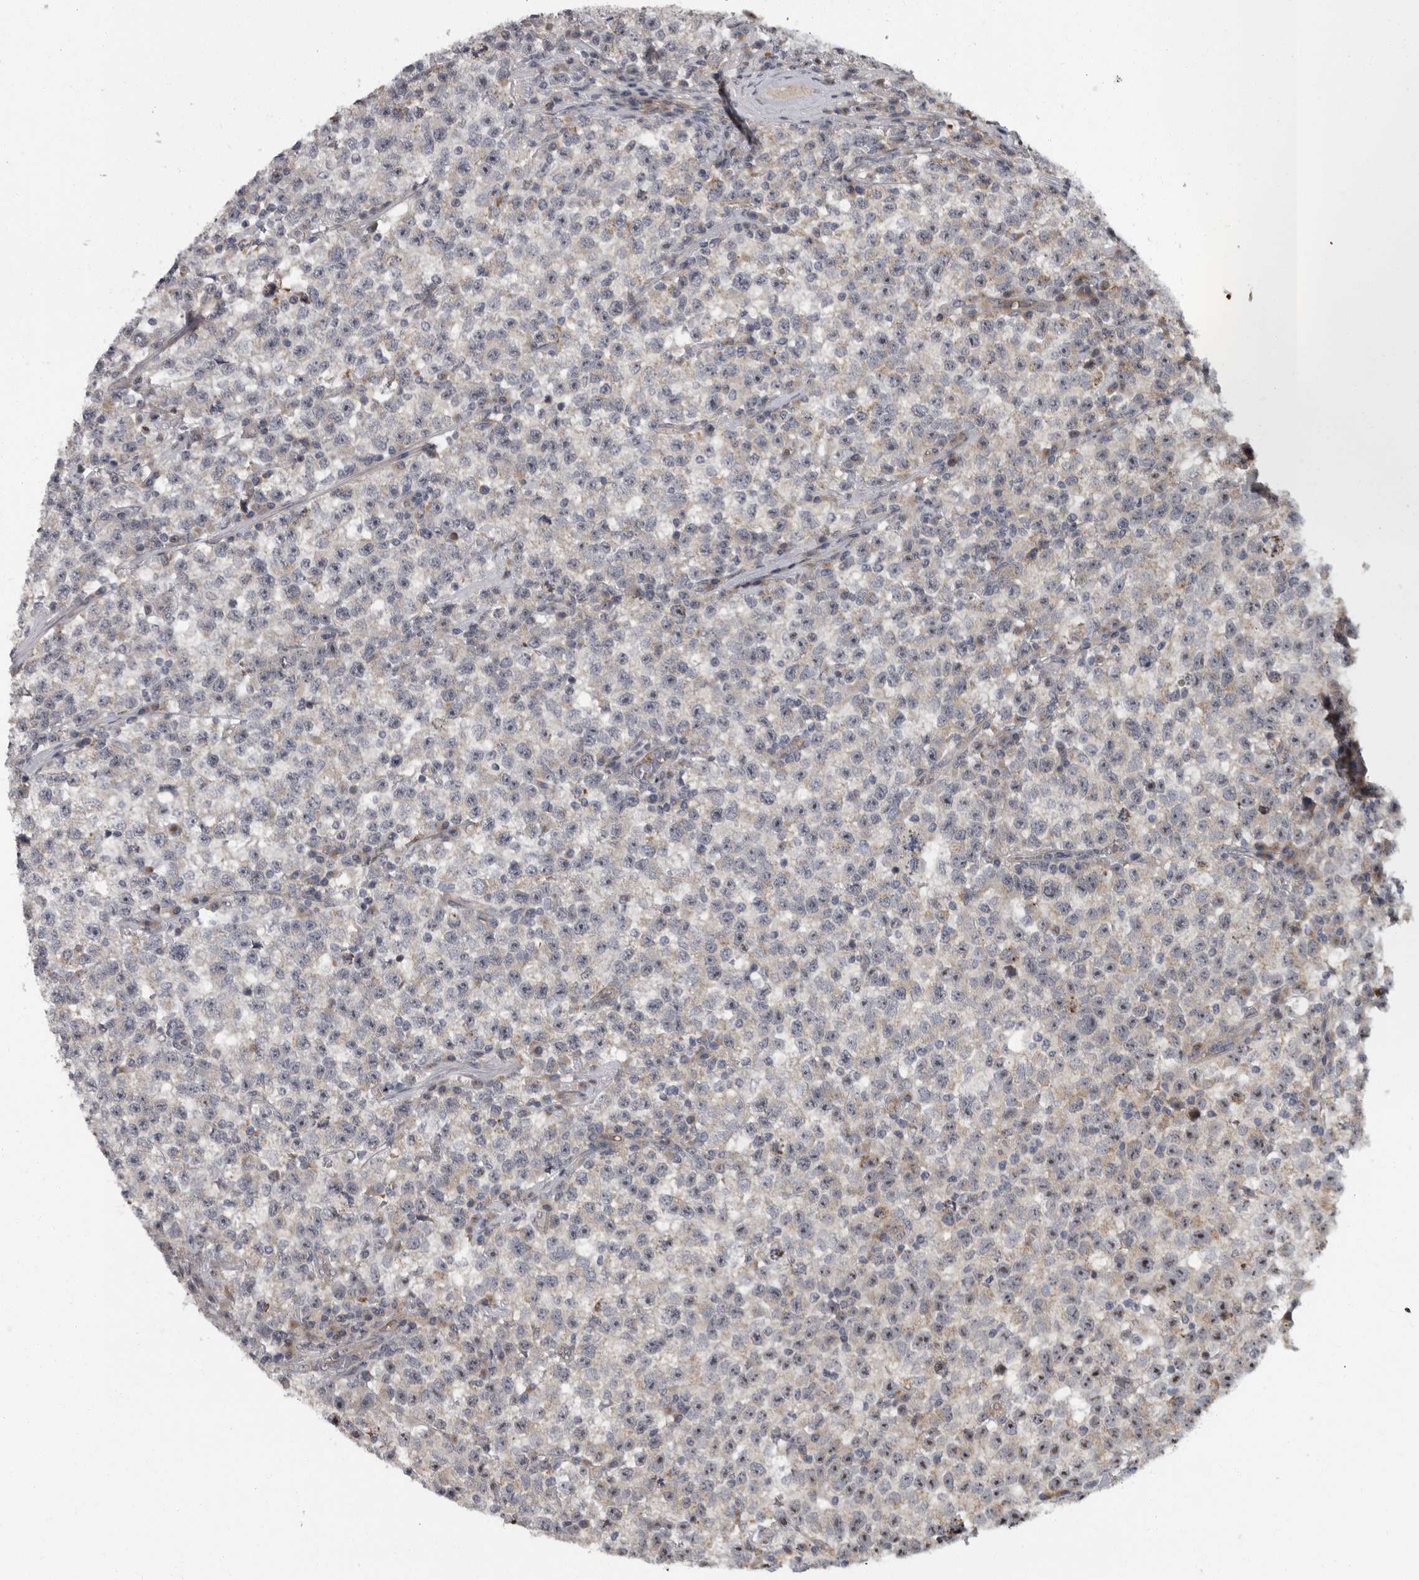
{"staining": {"intensity": "negative", "quantity": "none", "location": "none"}, "tissue": "testis cancer", "cell_type": "Tumor cells", "image_type": "cancer", "snomed": [{"axis": "morphology", "description": "Seminoma, NOS"}, {"axis": "topography", "description": "Testis"}], "caption": "Immunohistochemical staining of testis cancer (seminoma) reveals no significant staining in tumor cells.", "gene": "PDCD11", "patient": {"sex": "male", "age": 22}}